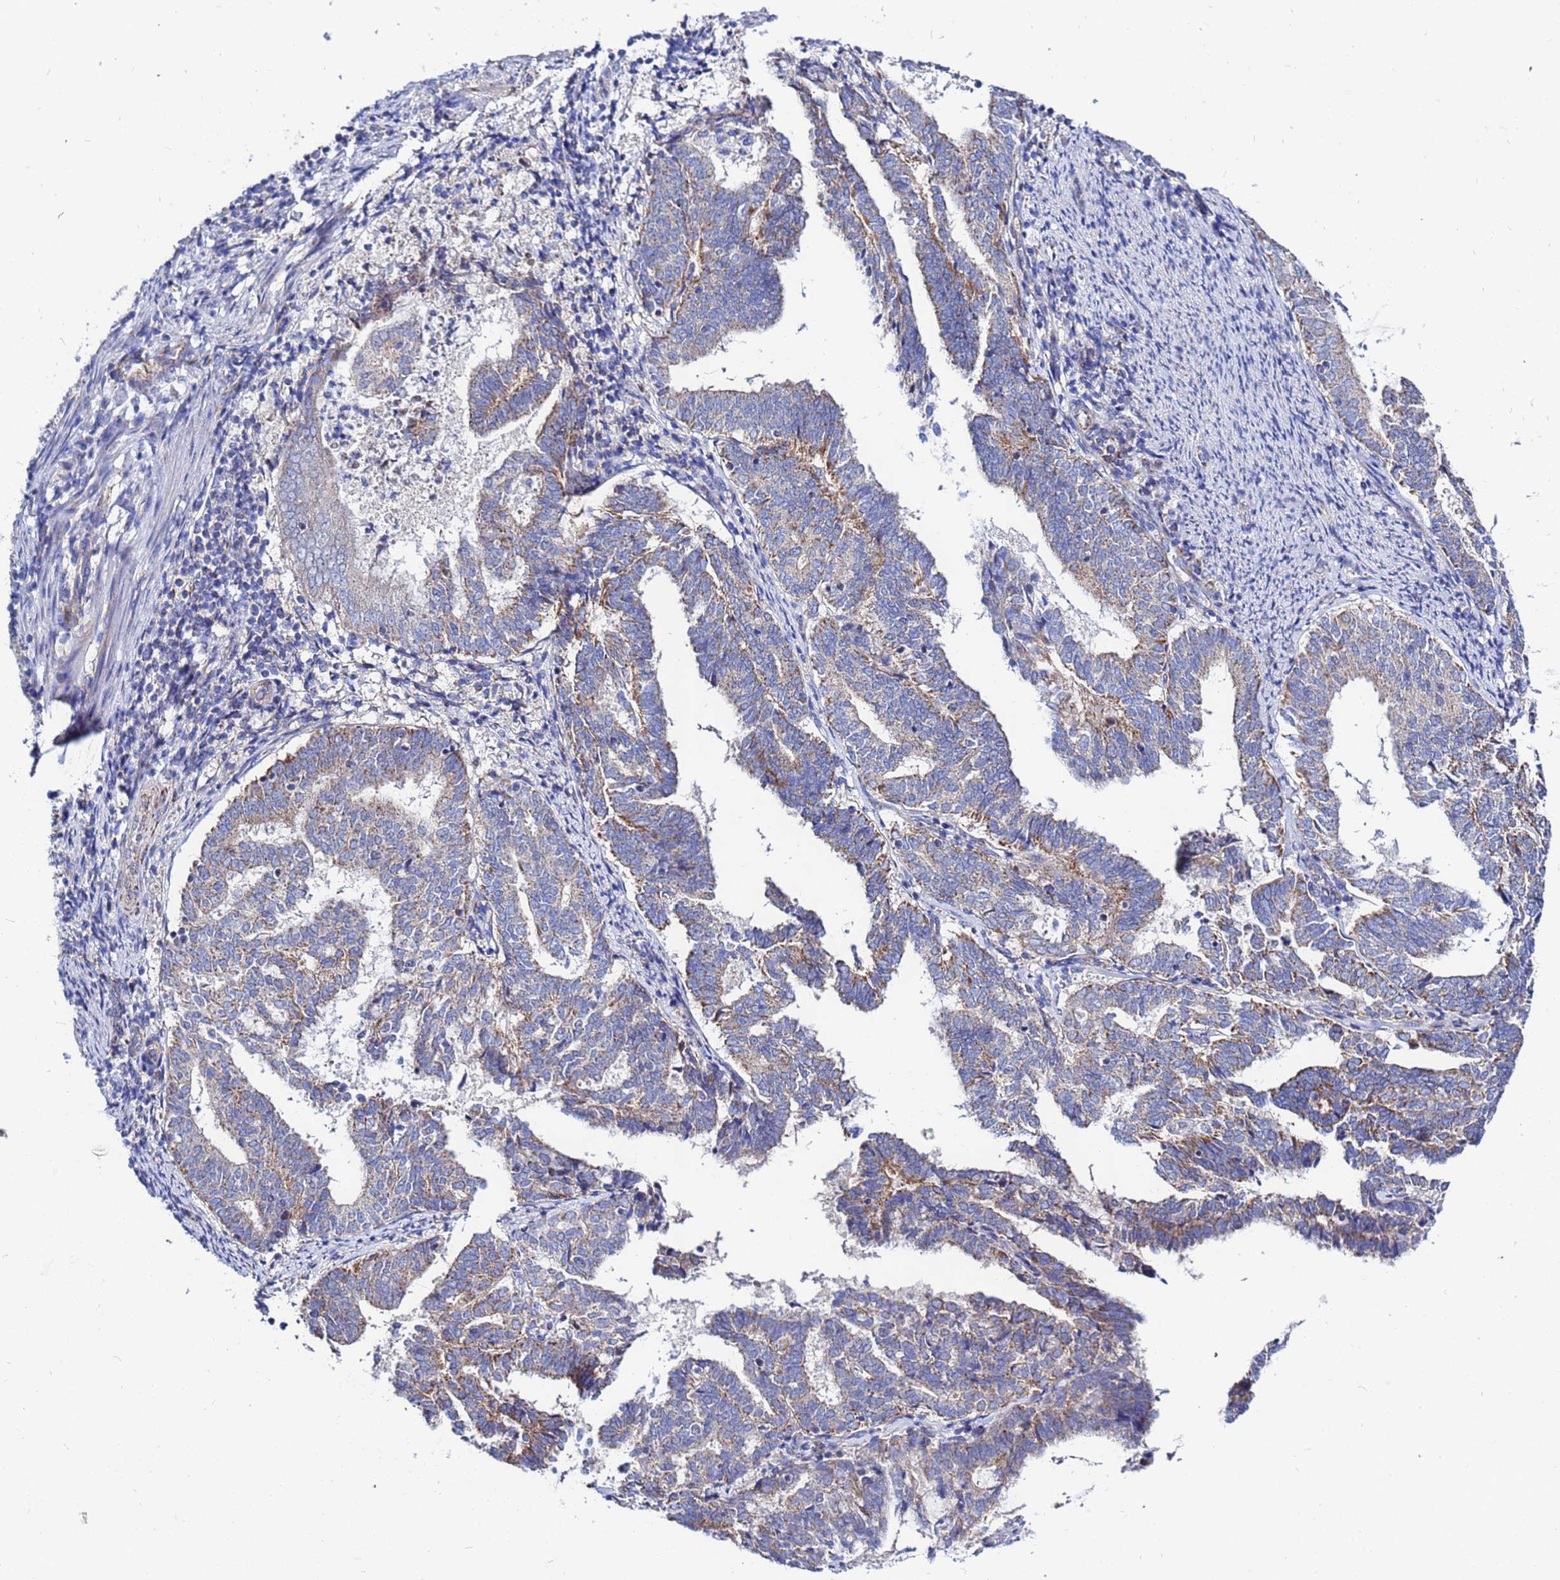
{"staining": {"intensity": "moderate", "quantity": ">75%", "location": "cytoplasmic/membranous"}, "tissue": "endometrial cancer", "cell_type": "Tumor cells", "image_type": "cancer", "snomed": [{"axis": "morphology", "description": "Adenocarcinoma, NOS"}, {"axis": "topography", "description": "Endometrium"}], "caption": "Endometrial cancer was stained to show a protein in brown. There is medium levels of moderate cytoplasmic/membranous positivity in approximately >75% of tumor cells.", "gene": "FAHD2A", "patient": {"sex": "female", "age": 80}}